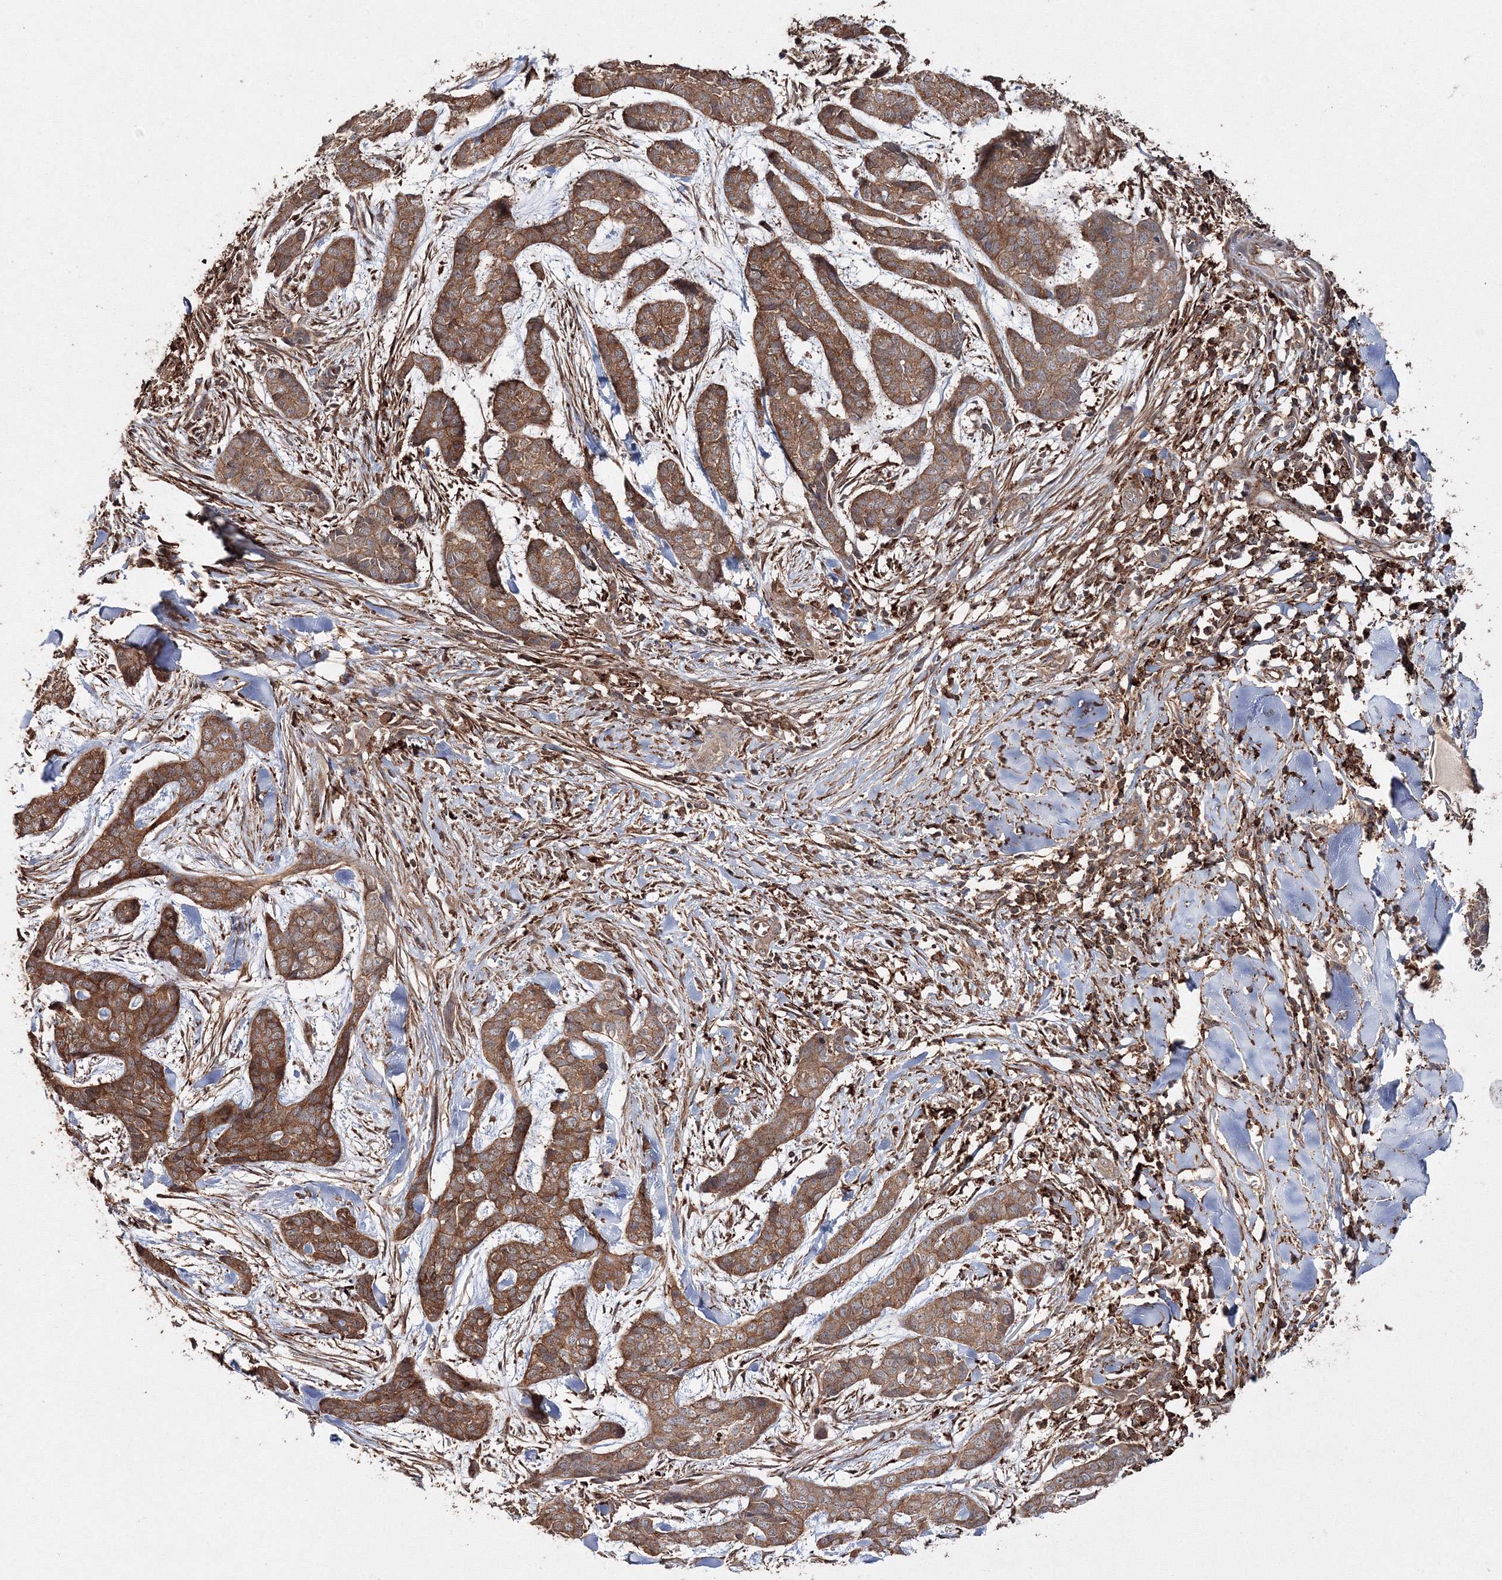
{"staining": {"intensity": "moderate", "quantity": ">75%", "location": "cytoplasmic/membranous"}, "tissue": "skin cancer", "cell_type": "Tumor cells", "image_type": "cancer", "snomed": [{"axis": "morphology", "description": "Basal cell carcinoma"}, {"axis": "topography", "description": "Skin"}], "caption": "High-power microscopy captured an IHC histopathology image of skin cancer, revealing moderate cytoplasmic/membranous expression in approximately >75% of tumor cells.", "gene": "DDO", "patient": {"sex": "female", "age": 64}}